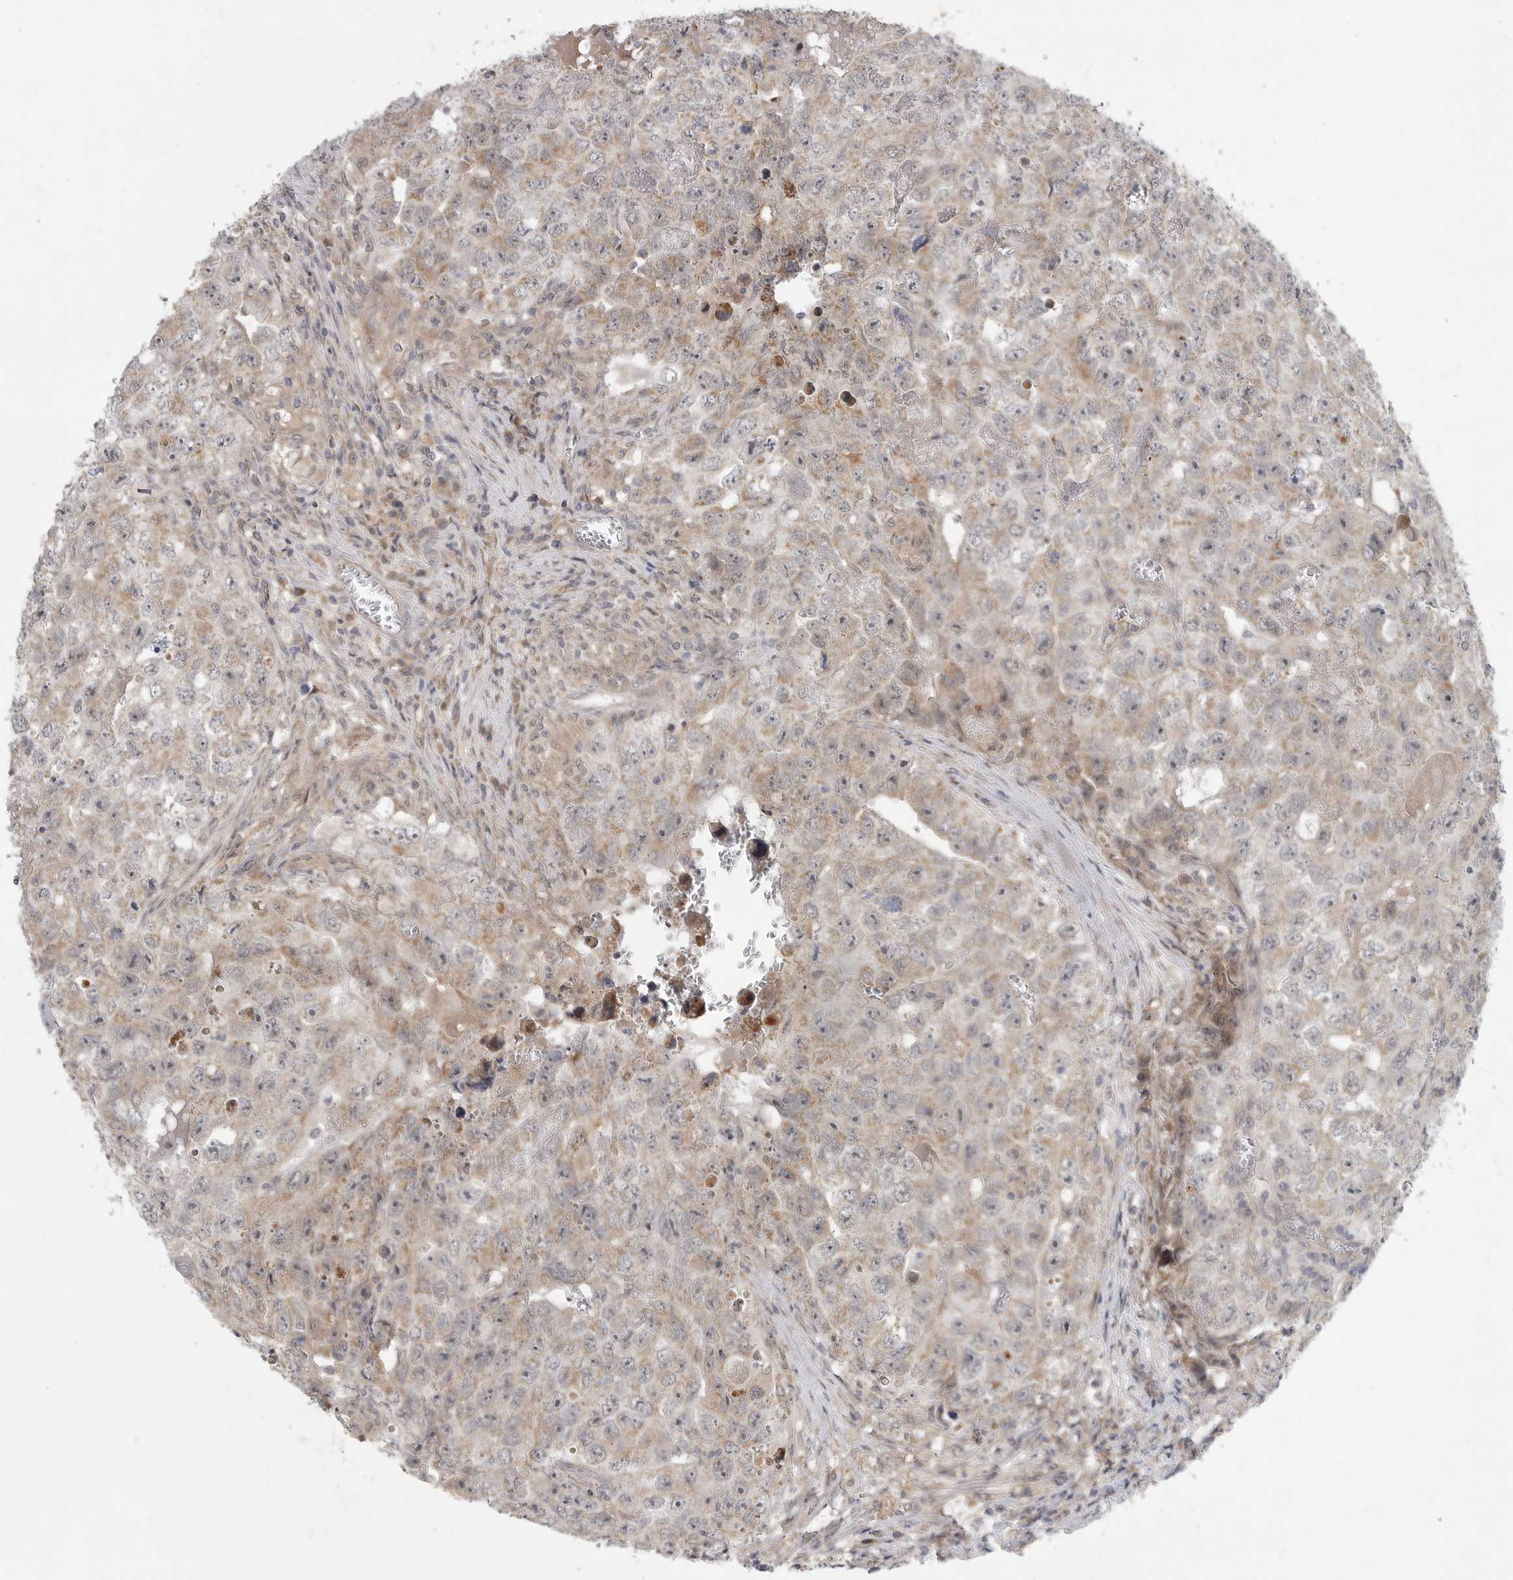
{"staining": {"intensity": "weak", "quantity": "25%-75%", "location": "cytoplasmic/membranous"}, "tissue": "testis cancer", "cell_type": "Tumor cells", "image_type": "cancer", "snomed": [{"axis": "morphology", "description": "Seminoma, NOS"}, {"axis": "morphology", "description": "Carcinoma, Embryonal, NOS"}, {"axis": "topography", "description": "Testis"}], "caption": "Human testis cancer stained with a protein marker shows weak staining in tumor cells.", "gene": "FBXO43", "patient": {"sex": "male", "age": 43}}